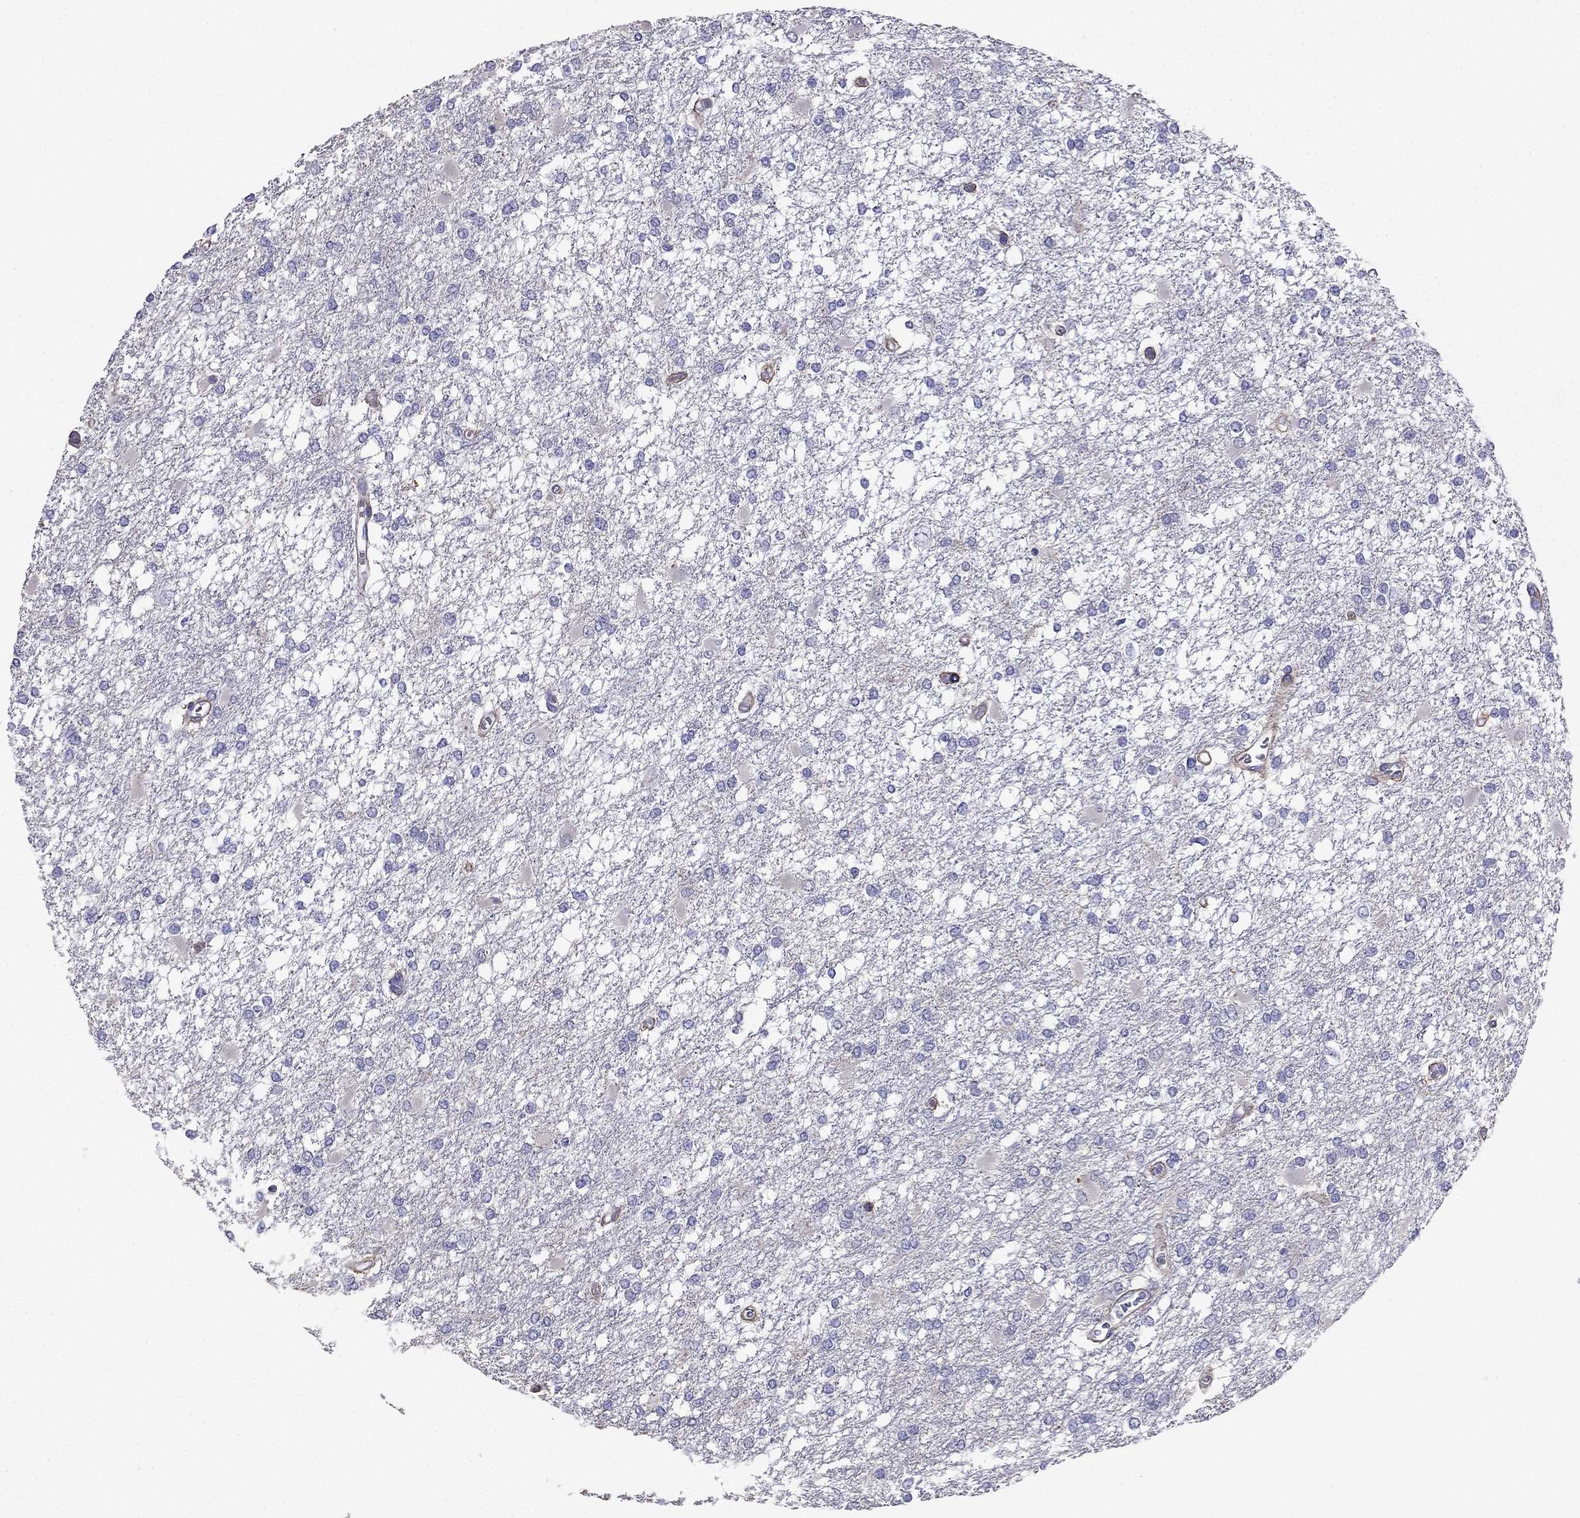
{"staining": {"intensity": "negative", "quantity": "none", "location": "none"}, "tissue": "glioma", "cell_type": "Tumor cells", "image_type": "cancer", "snomed": [{"axis": "morphology", "description": "Glioma, malignant, High grade"}, {"axis": "topography", "description": "Cerebral cortex"}], "caption": "Immunohistochemistry (IHC) histopathology image of human glioma stained for a protein (brown), which exhibits no staining in tumor cells.", "gene": "ENOX1", "patient": {"sex": "male", "age": 79}}